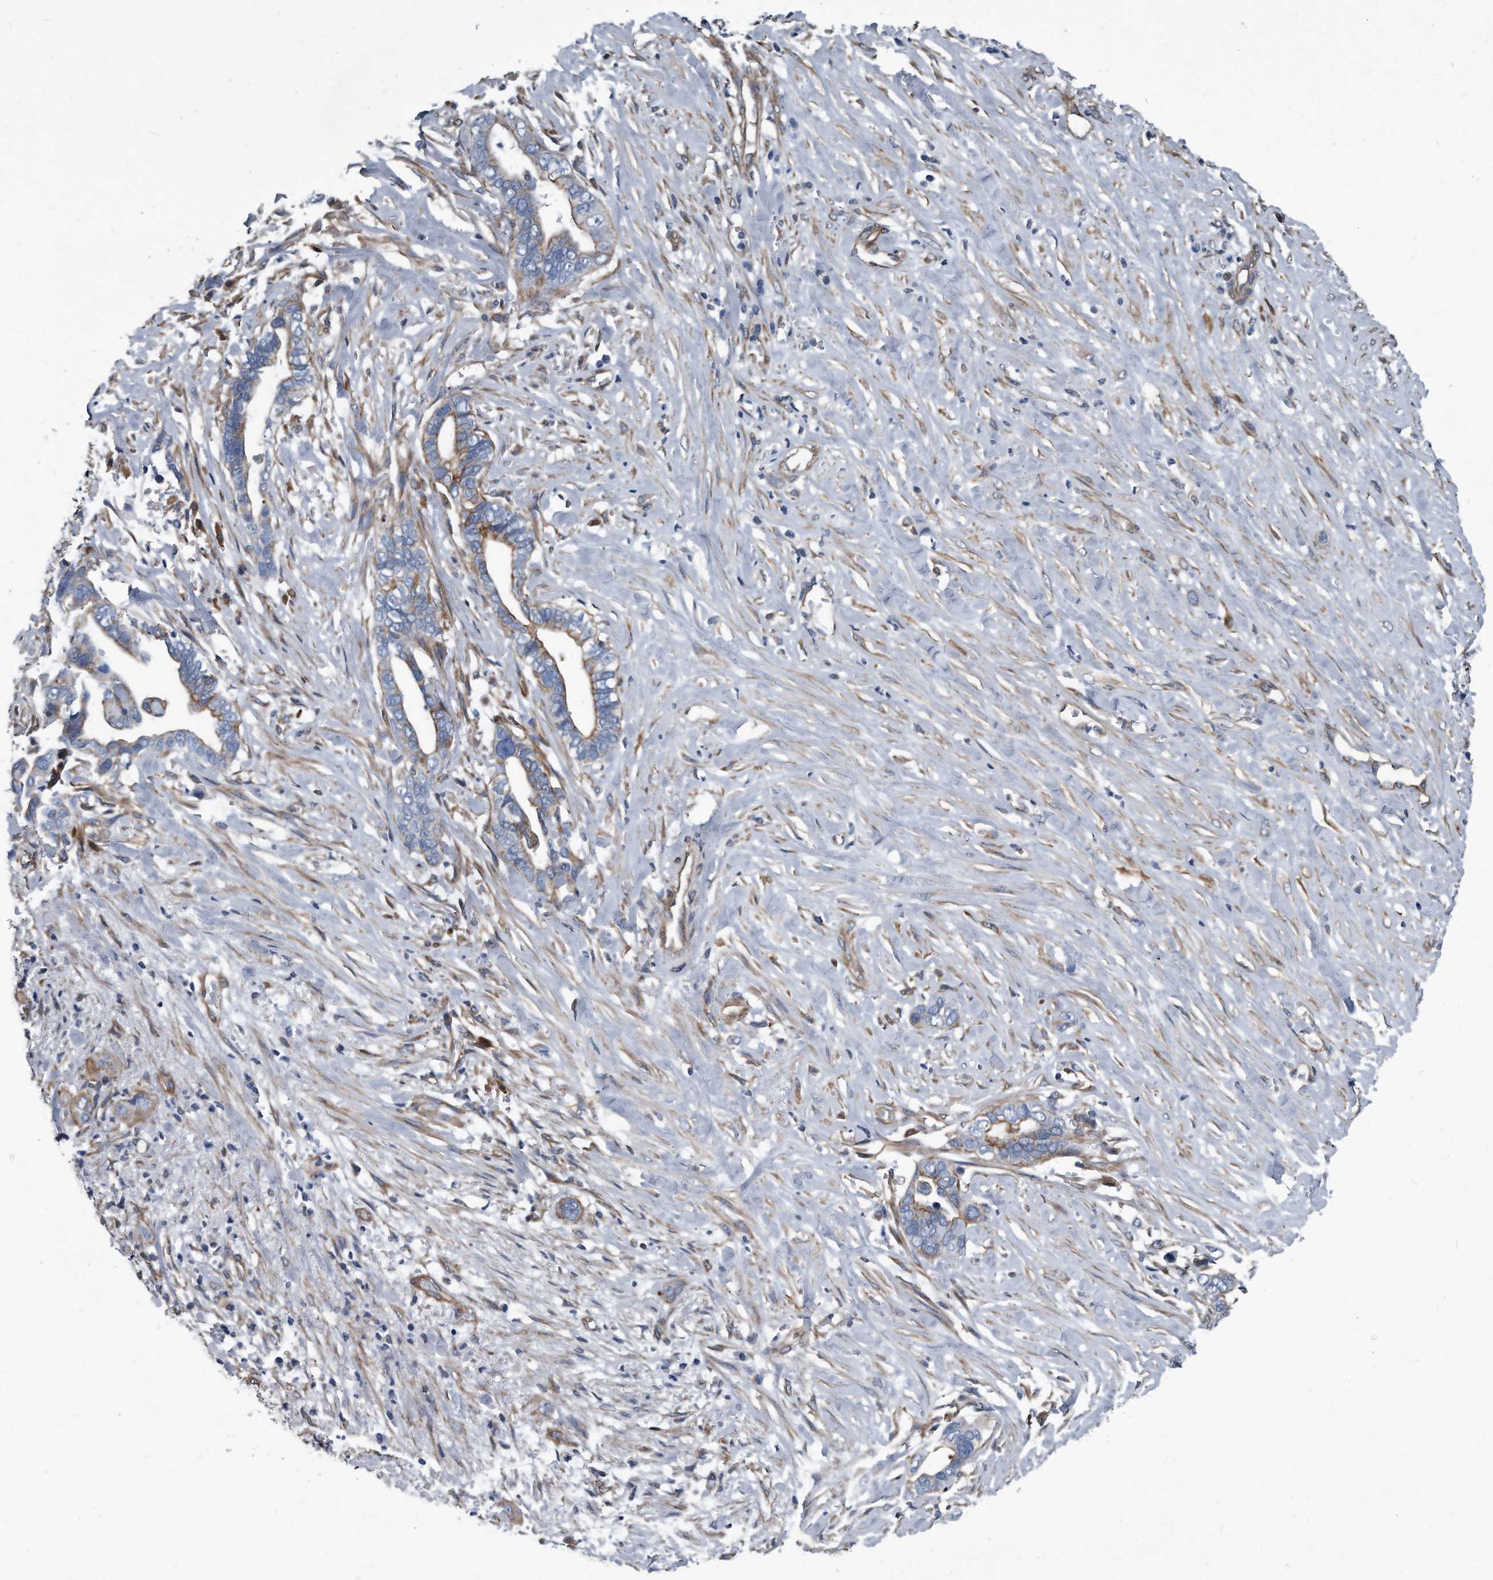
{"staining": {"intensity": "moderate", "quantity": "25%-75%", "location": "cytoplasmic/membranous"}, "tissue": "liver cancer", "cell_type": "Tumor cells", "image_type": "cancer", "snomed": [{"axis": "morphology", "description": "Cholangiocarcinoma"}, {"axis": "topography", "description": "Liver"}], "caption": "Liver cancer (cholangiocarcinoma) was stained to show a protein in brown. There is medium levels of moderate cytoplasmic/membranous expression in approximately 25%-75% of tumor cells.", "gene": "PLEC", "patient": {"sex": "female", "age": 79}}